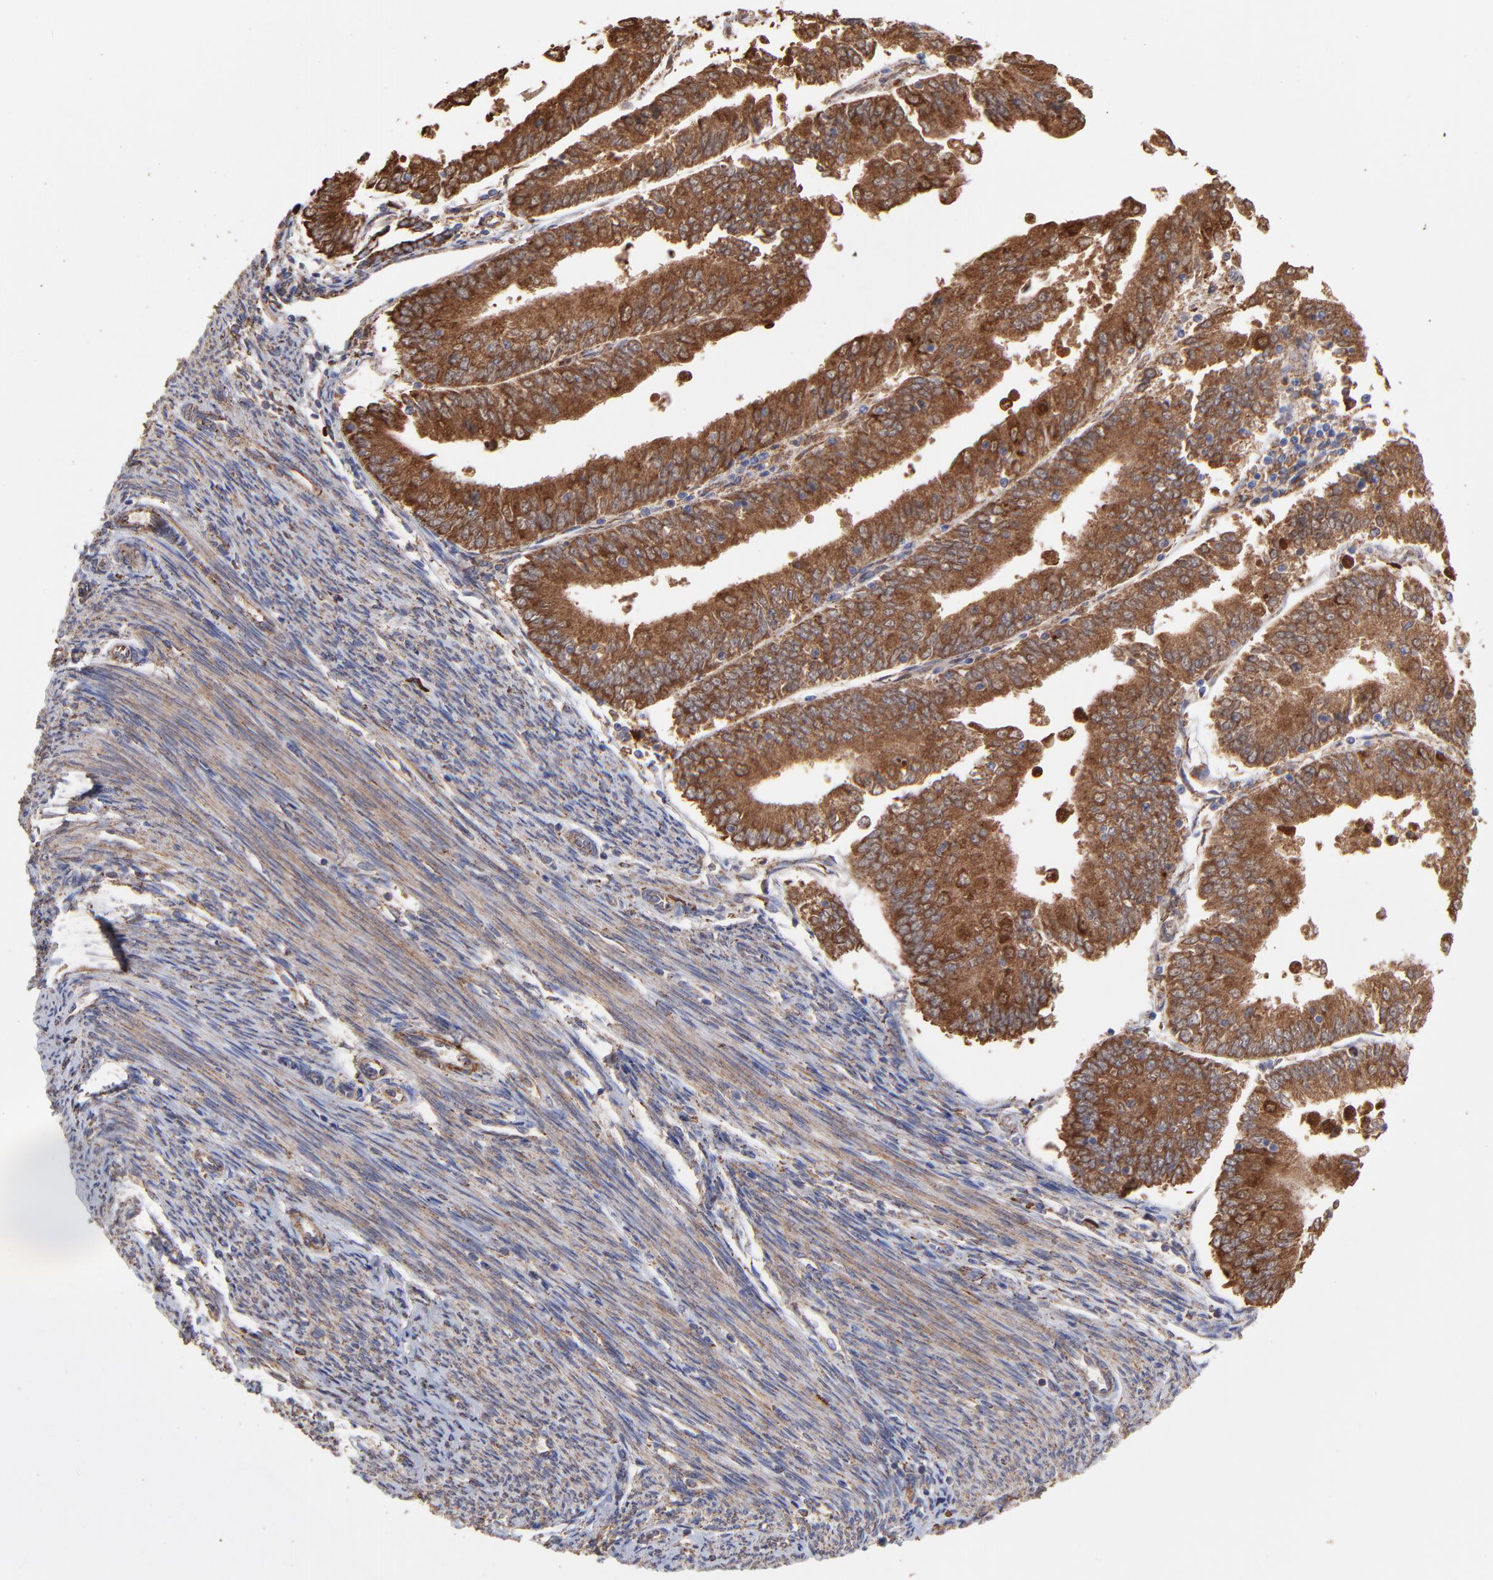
{"staining": {"intensity": "strong", "quantity": ">75%", "location": "cytoplasmic/membranous"}, "tissue": "endometrial cancer", "cell_type": "Tumor cells", "image_type": "cancer", "snomed": [{"axis": "morphology", "description": "Adenocarcinoma, NOS"}, {"axis": "topography", "description": "Endometrium"}], "caption": "Protein expression analysis of human endometrial adenocarcinoma reveals strong cytoplasmic/membranous positivity in approximately >75% of tumor cells.", "gene": "PFKM", "patient": {"sex": "female", "age": 79}}